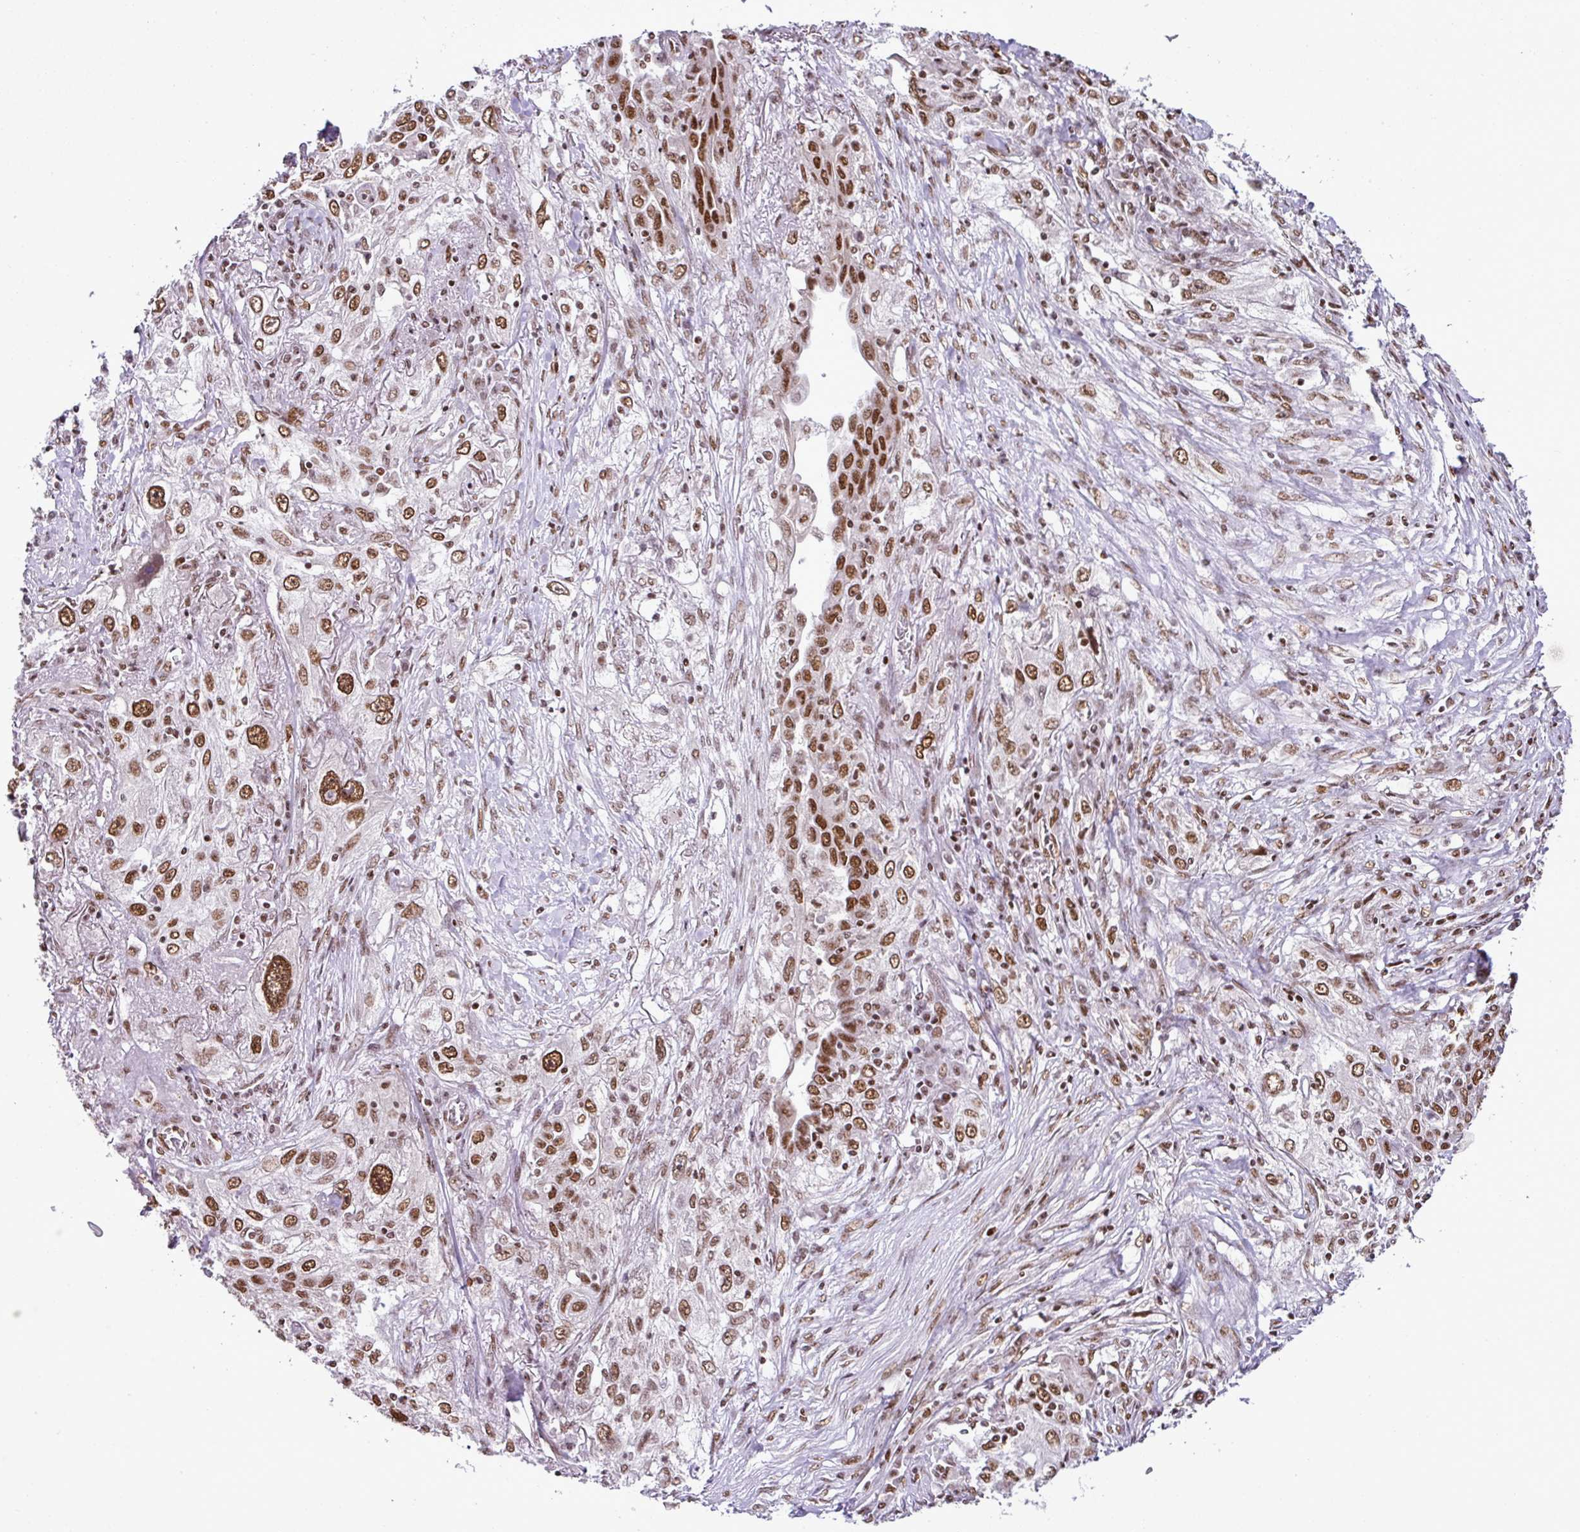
{"staining": {"intensity": "moderate", "quantity": ">75%", "location": "nuclear"}, "tissue": "lung cancer", "cell_type": "Tumor cells", "image_type": "cancer", "snomed": [{"axis": "morphology", "description": "Squamous cell carcinoma, NOS"}, {"axis": "topography", "description": "Lung"}], "caption": "Immunohistochemistry (IHC) (DAB (3,3'-diaminobenzidine)) staining of lung cancer exhibits moderate nuclear protein positivity in approximately >75% of tumor cells.", "gene": "PGAP4", "patient": {"sex": "female", "age": 69}}